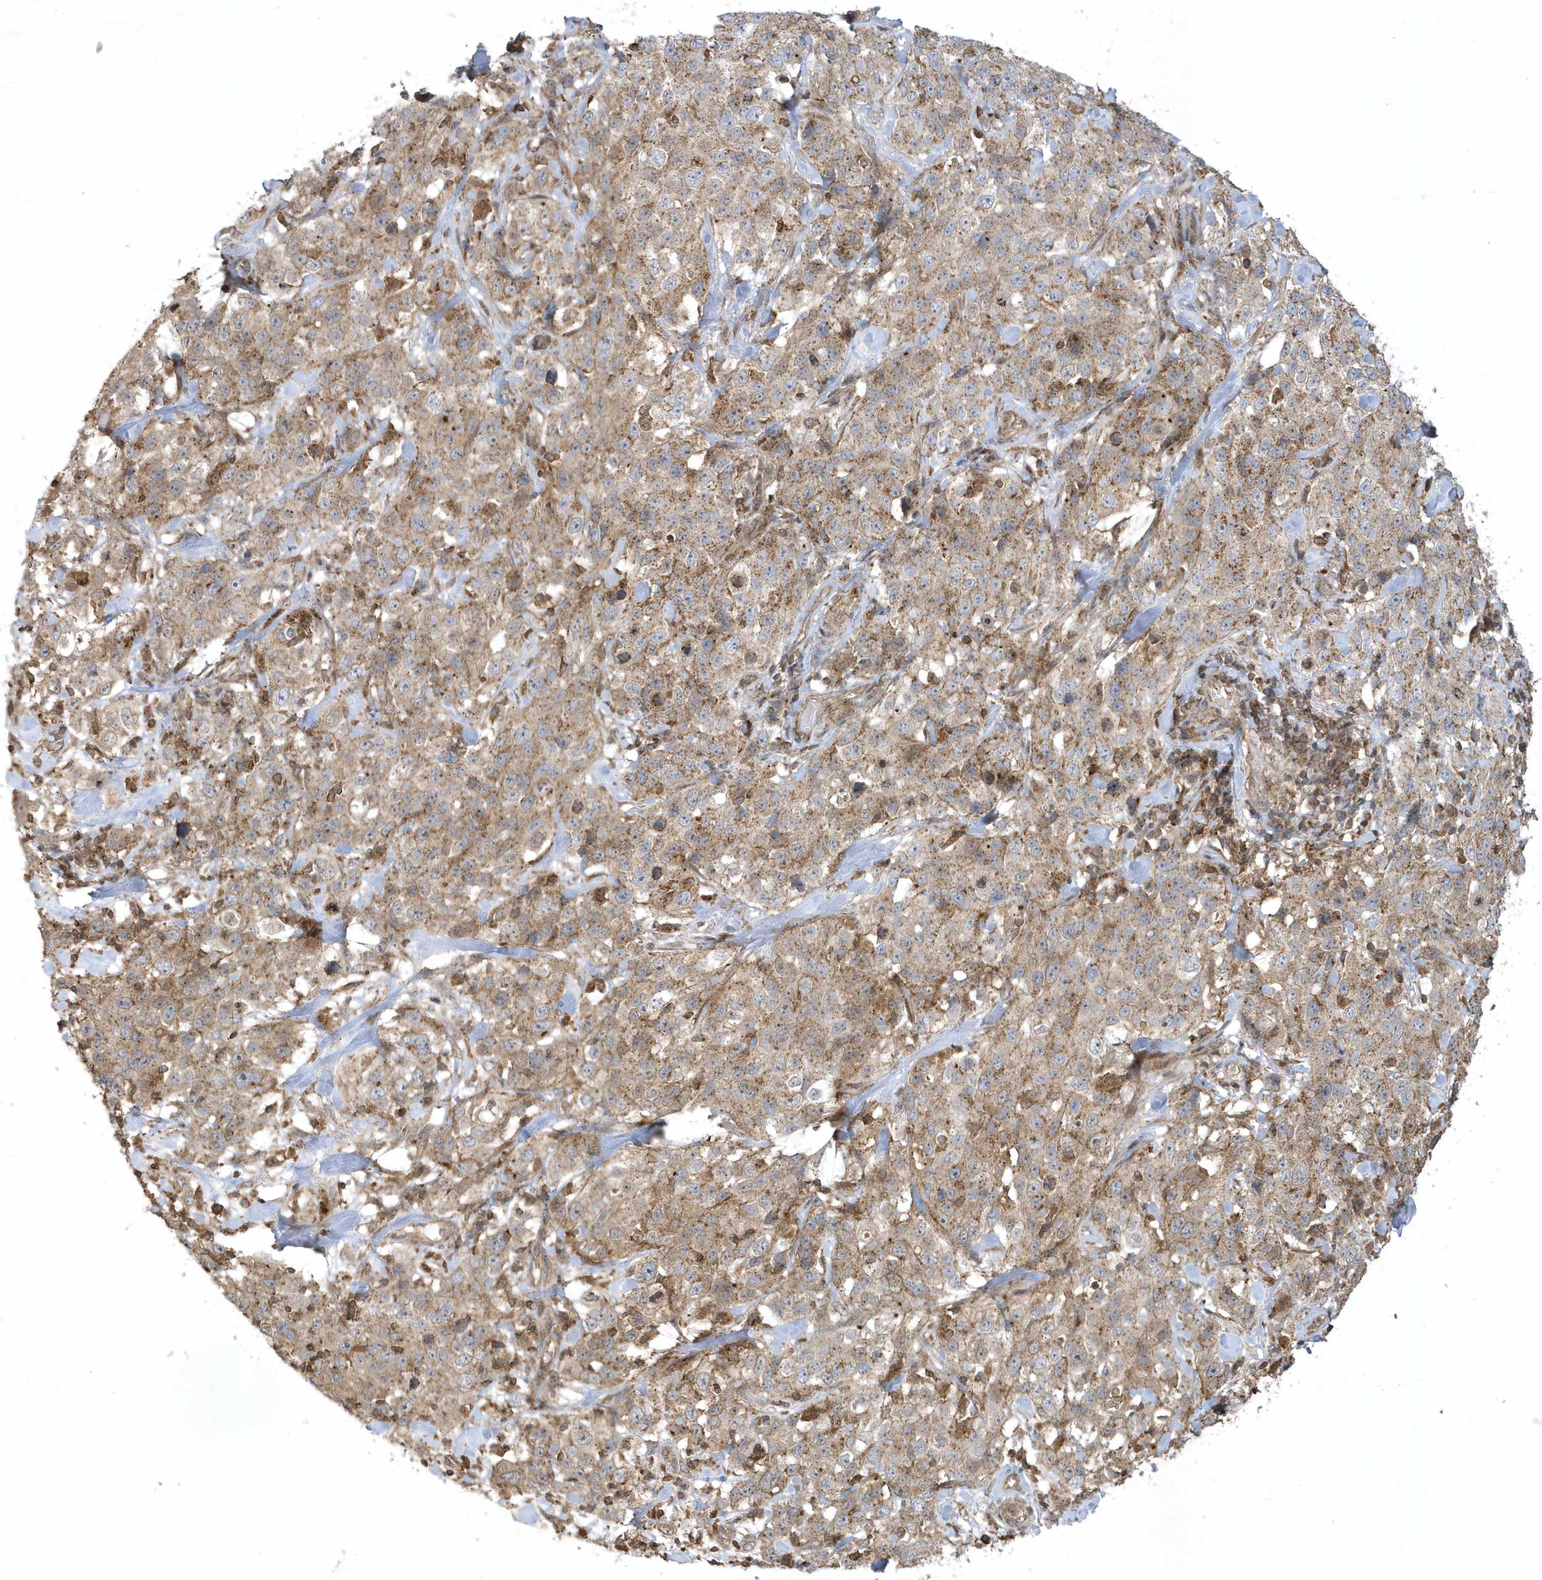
{"staining": {"intensity": "moderate", "quantity": ">75%", "location": "cytoplasmic/membranous"}, "tissue": "stomach cancer", "cell_type": "Tumor cells", "image_type": "cancer", "snomed": [{"axis": "morphology", "description": "Normal tissue, NOS"}, {"axis": "morphology", "description": "Adenocarcinoma, NOS"}, {"axis": "topography", "description": "Lymph node"}, {"axis": "topography", "description": "Stomach"}], "caption": "Moderate cytoplasmic/membranous expression is appreciated in approximately >75% of tumor cells in adenocarcinoma (stomach). (Brightfield microscopy of DAB IHC at high magnification).", "gene": "STAMBP", "patient": {"sex": "male", "age": 48}}